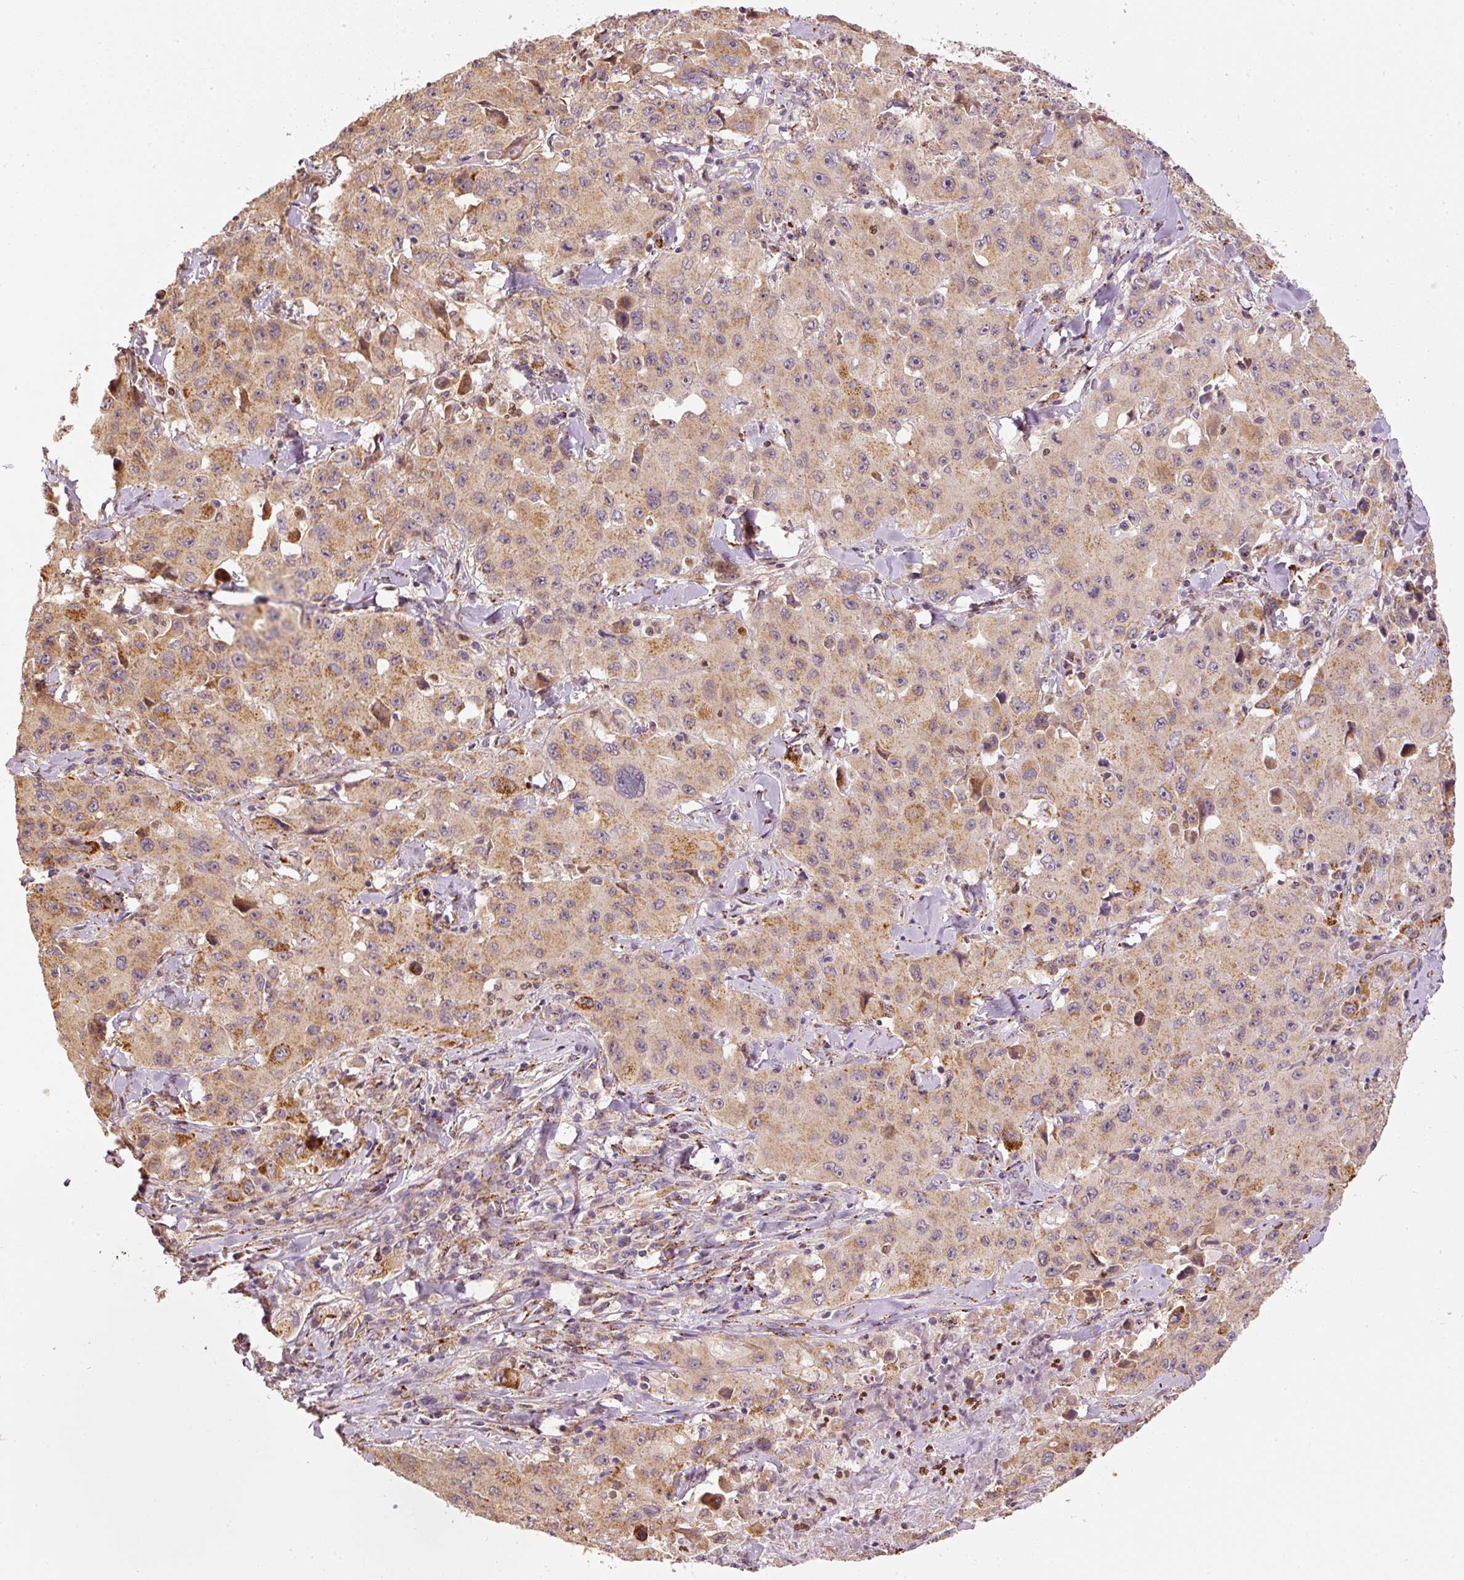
{"staining": {"intensity": "moderate", "quantity": ">75%", "location": "cytoplasmic/membranous"}, "tissue": "lung cancer", "cell_type": "Tumor cells", "image_type": "cancer", "snomed": [{"axis": "morphology", "description": "Squamous cell carcinoma, NOS"}, {"axis": "topography", "description": "Lung"}], "caption": "Squamous cell carcinoma (lung) stained with a brown dye exhibits moderate cytoplasmic/membranous positive staining in about >75% of tumor cells.", "gene": "MTHFD1L", "patient": {"sex": "male", "age": 63}}